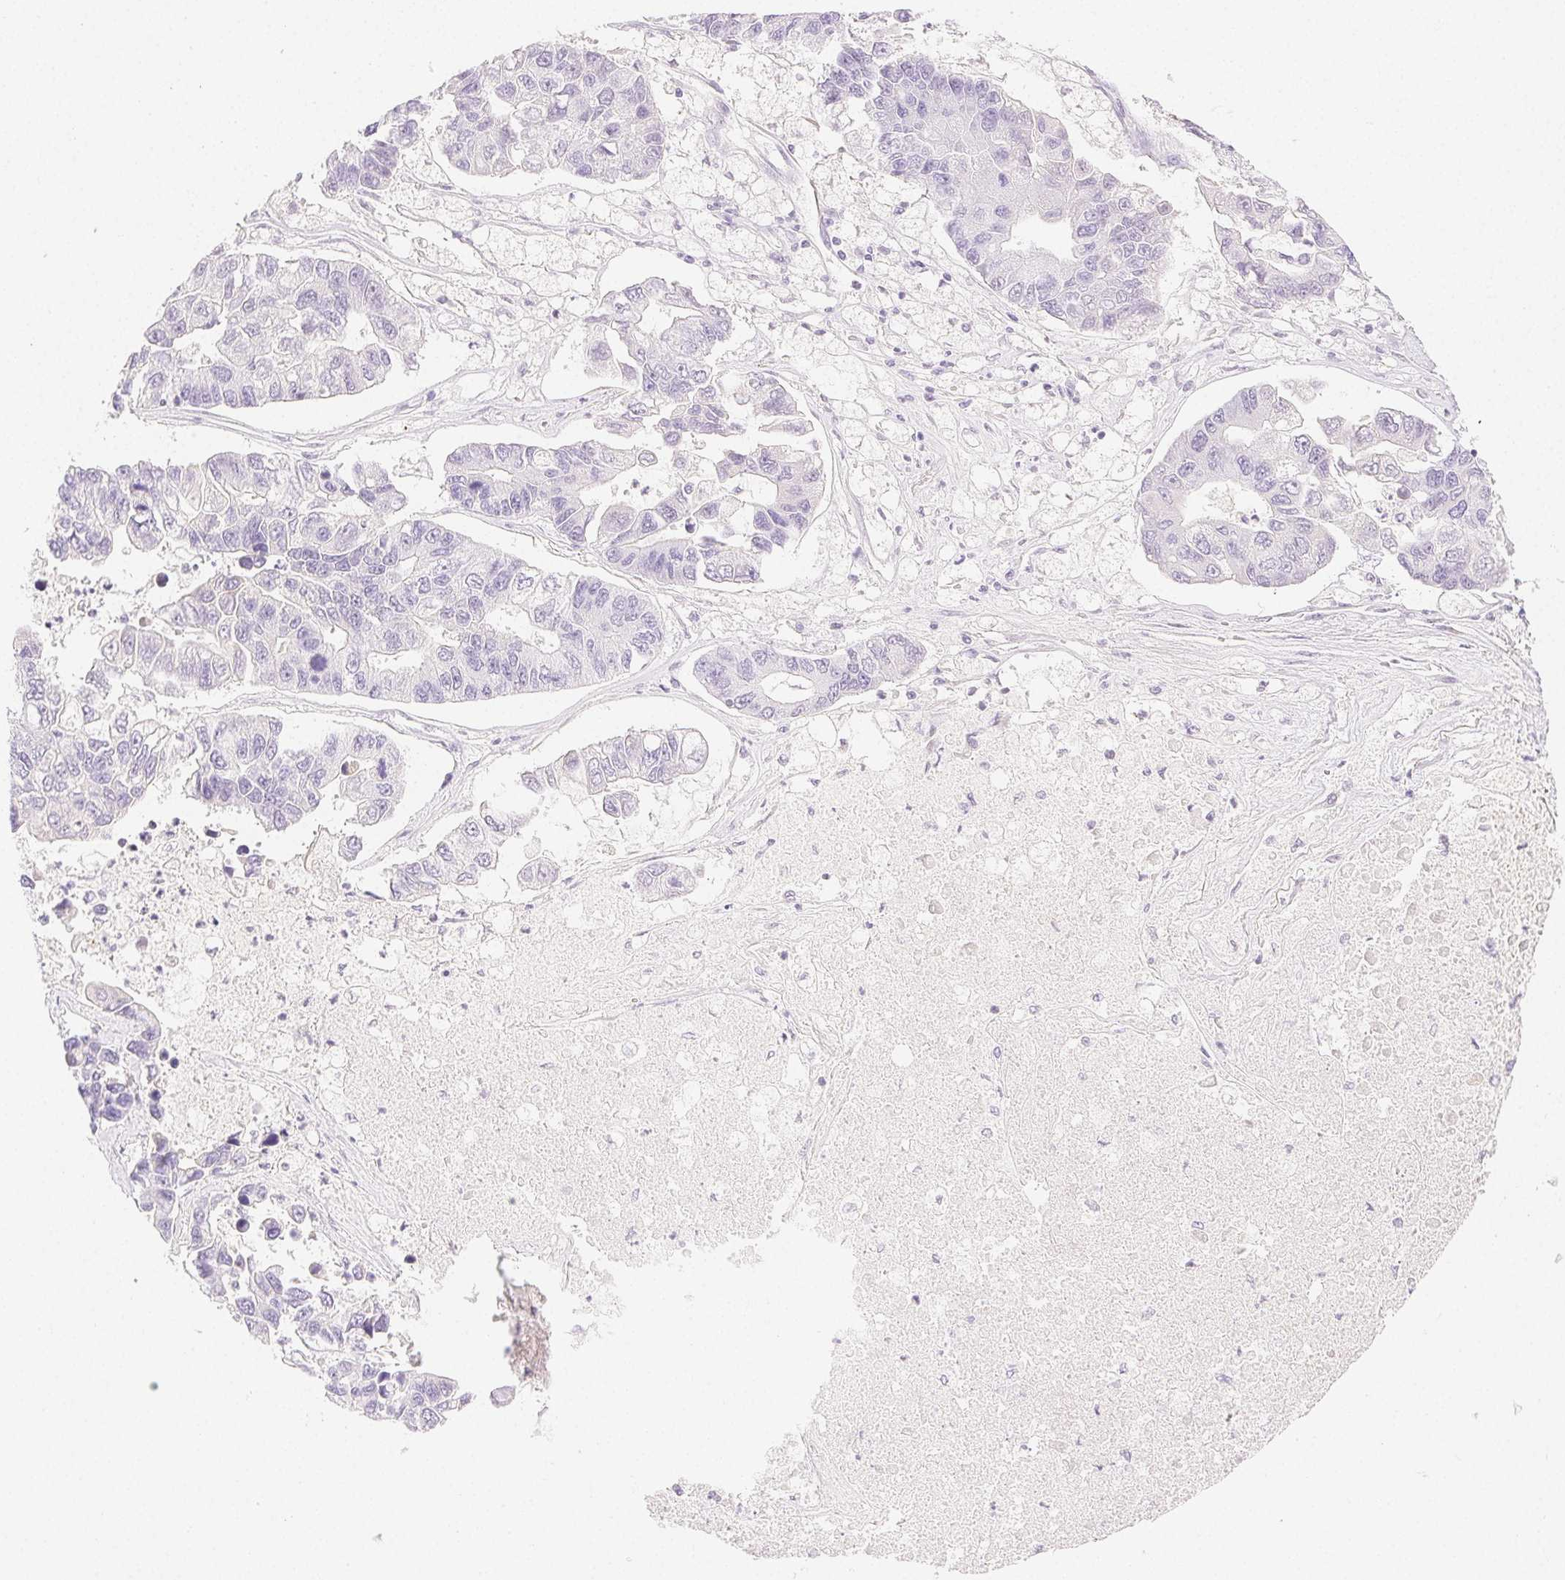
{"staining": {"intensity": "negative", "quantity": "none", "location": "none"}, "tissue": "lung cancer", "cell_type": "Tumor cells", "image_type": "cancer", "snomed": [{"axis": "morphology", "description": "Adenocarcinoma, NOS"}, {"axis": "topography", "description": "Bronchus"}, {"axis": "topography", "description": "Lung"}], "caption": "Immunohistochemistry histopathology image of lung adenocarcinoma stained for a protein (brown), which reveals no expression in tumor cells.", "gene": "SPACA4", "patient": {"sex": "female", "age": 51}}